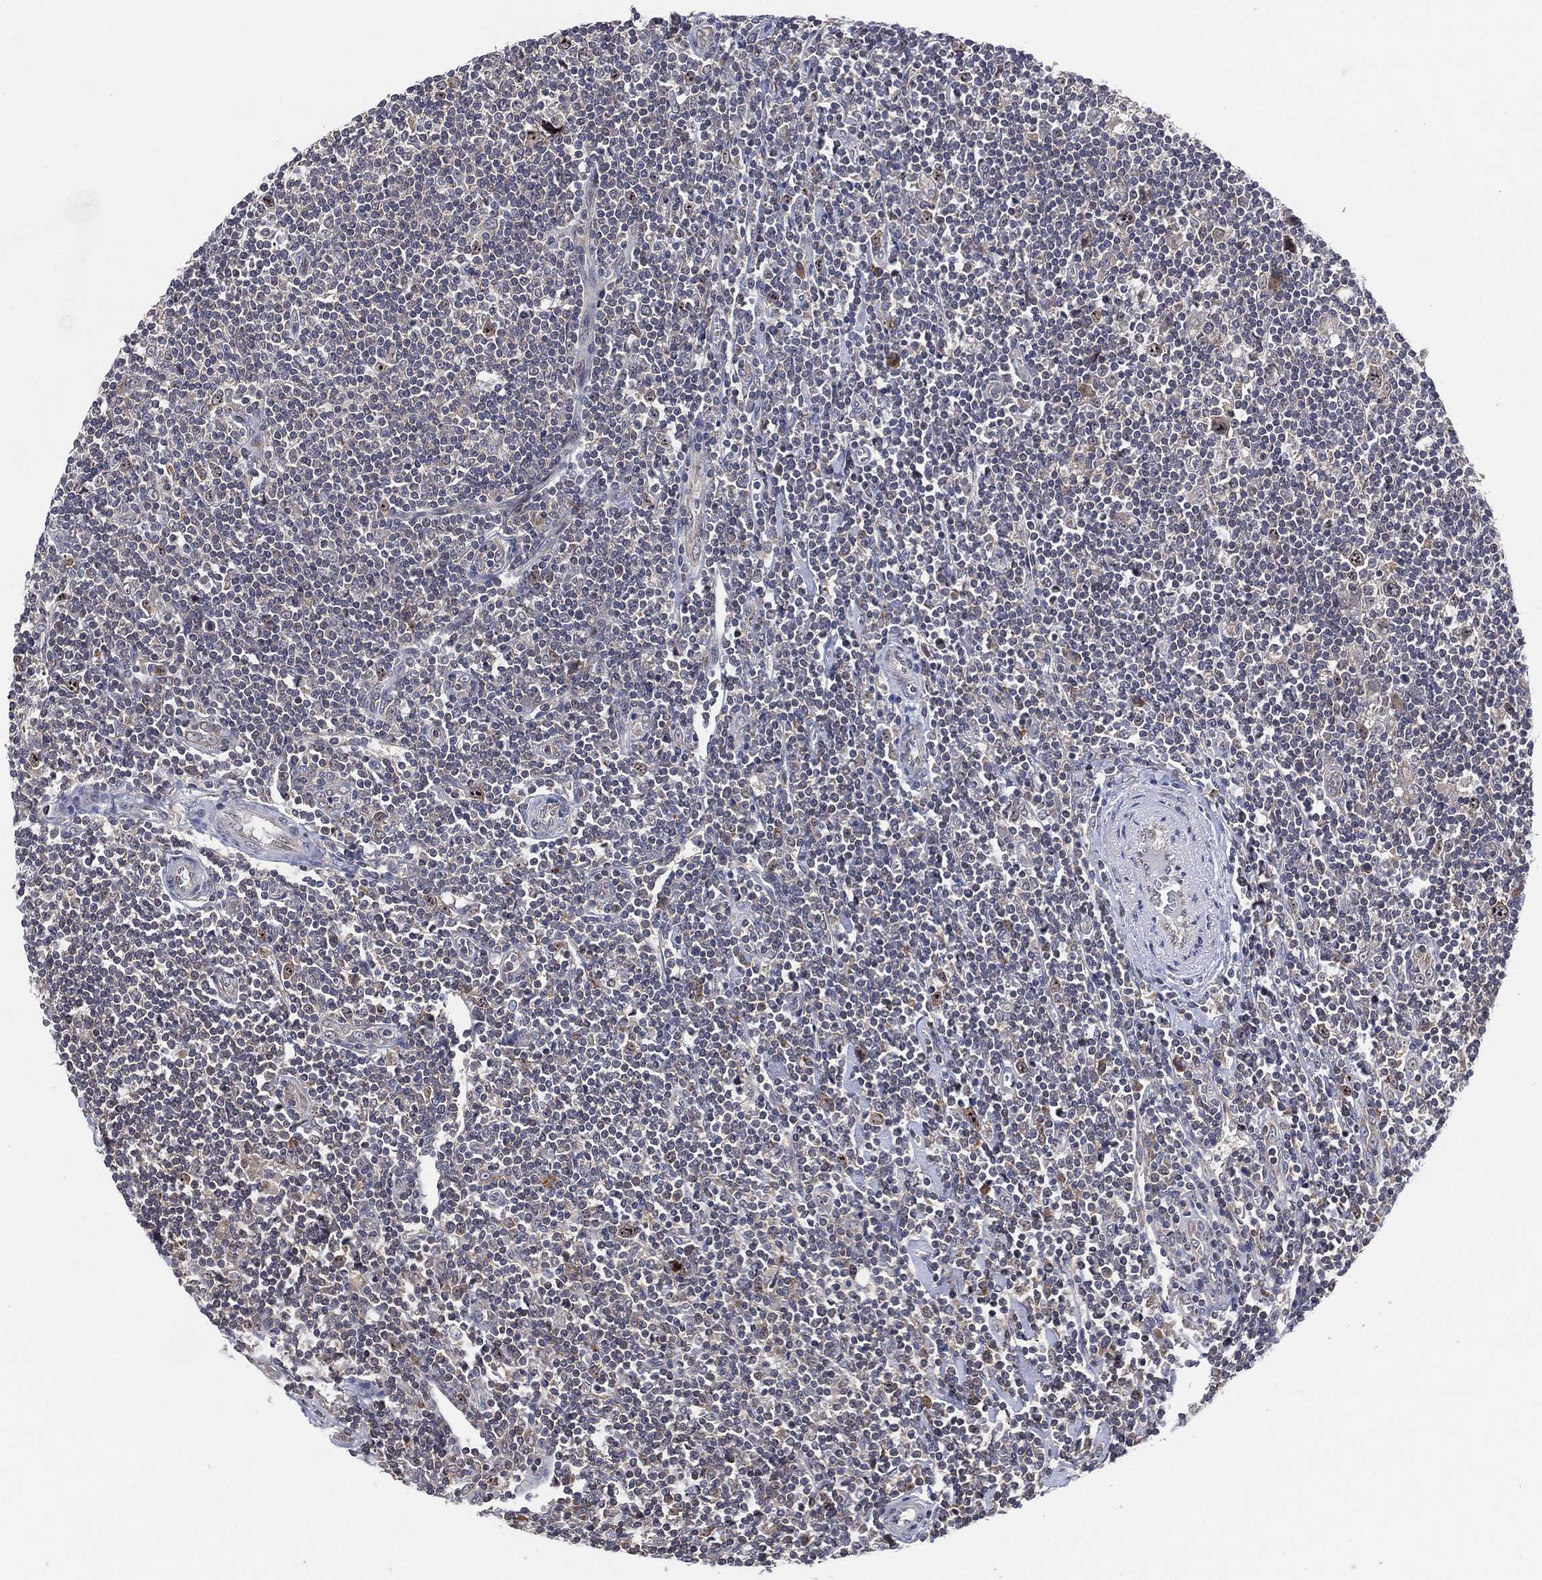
{"staining": {"intensity": "weak", "quantity": "<25%", "location": "cytoplasmic/membranous,nuclear"}, "tissue": "lymphoma", "cell_type": "Tumor cells", "image_type": "cancer", "snomed": [{"axis": "morphology", "description": "Hodgkin's disease, NOS"}, {"axis": "topography", "description": "Lymph node"}], "caption": "Hodgkin's disease stained for a protein using immunohistochemistry (IHC) displays no expression tumor cells.", "gene": "FAM104A", "patient": {"sex": "male", "age": 40}}